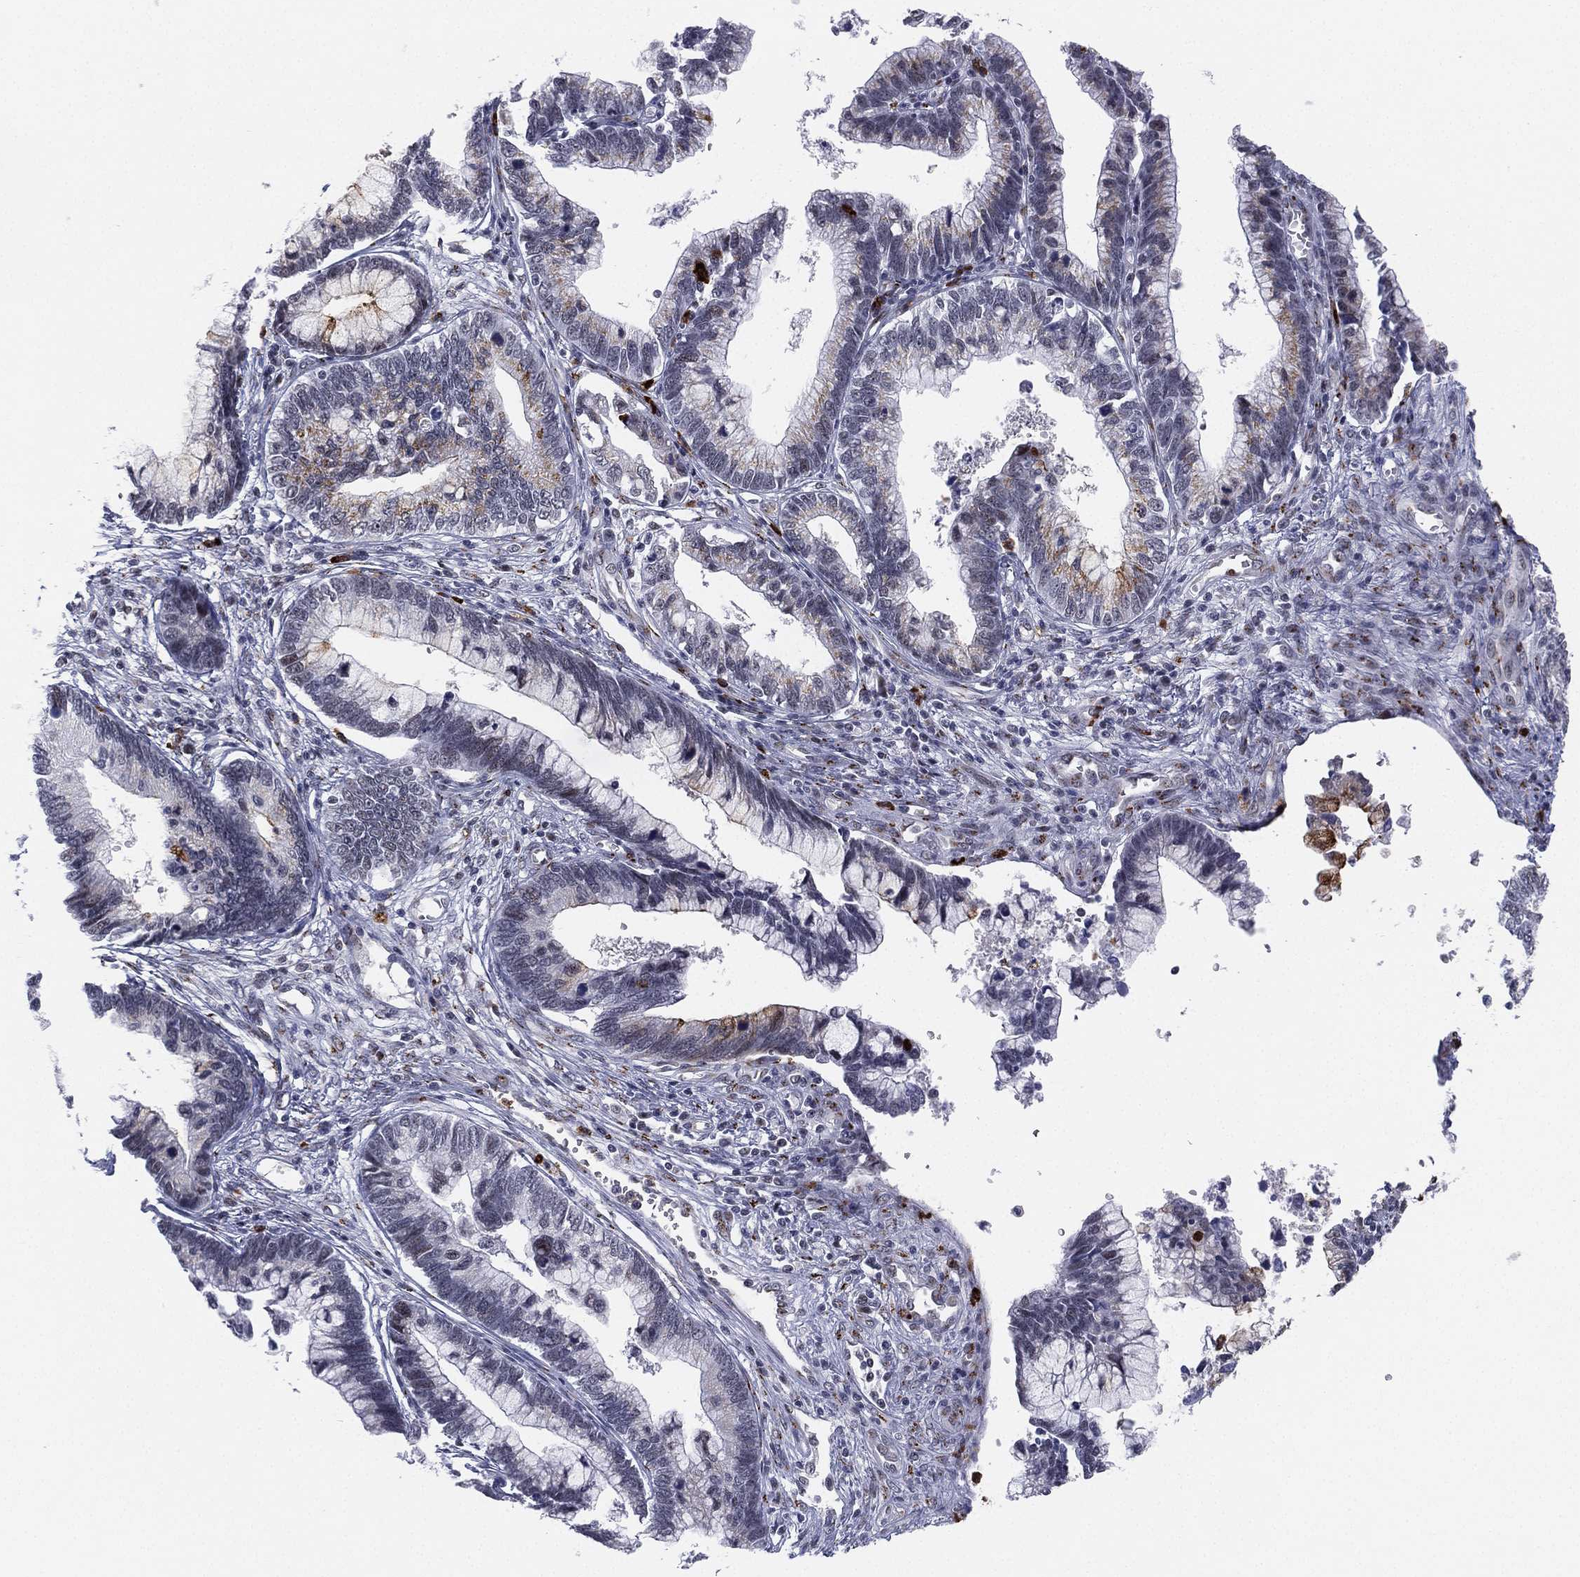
{"staining": {"intensity": "moderate", "quantity": "<25%", "location": "cytoplasmic/membranous"}, "tissue": "cervical cancer", "cell_type": "Tumor cells", "image_type": "cancer", "snomed": [{"axis": "morphology", "description": "Adenocarcinoma, NOS"}, {"axis": "topography", "description": "Cervix"}], "caption": "Cervical cancer was stained to show a protein in brown. There is low levels of moderate cytoplasmic/membranous staining in about <25% of tumor cells. The protein of interest is shown in brown color, while the nuclei are stained blue.", "gene": "CD177", "patient": {"sex": "female", "age": 44}}